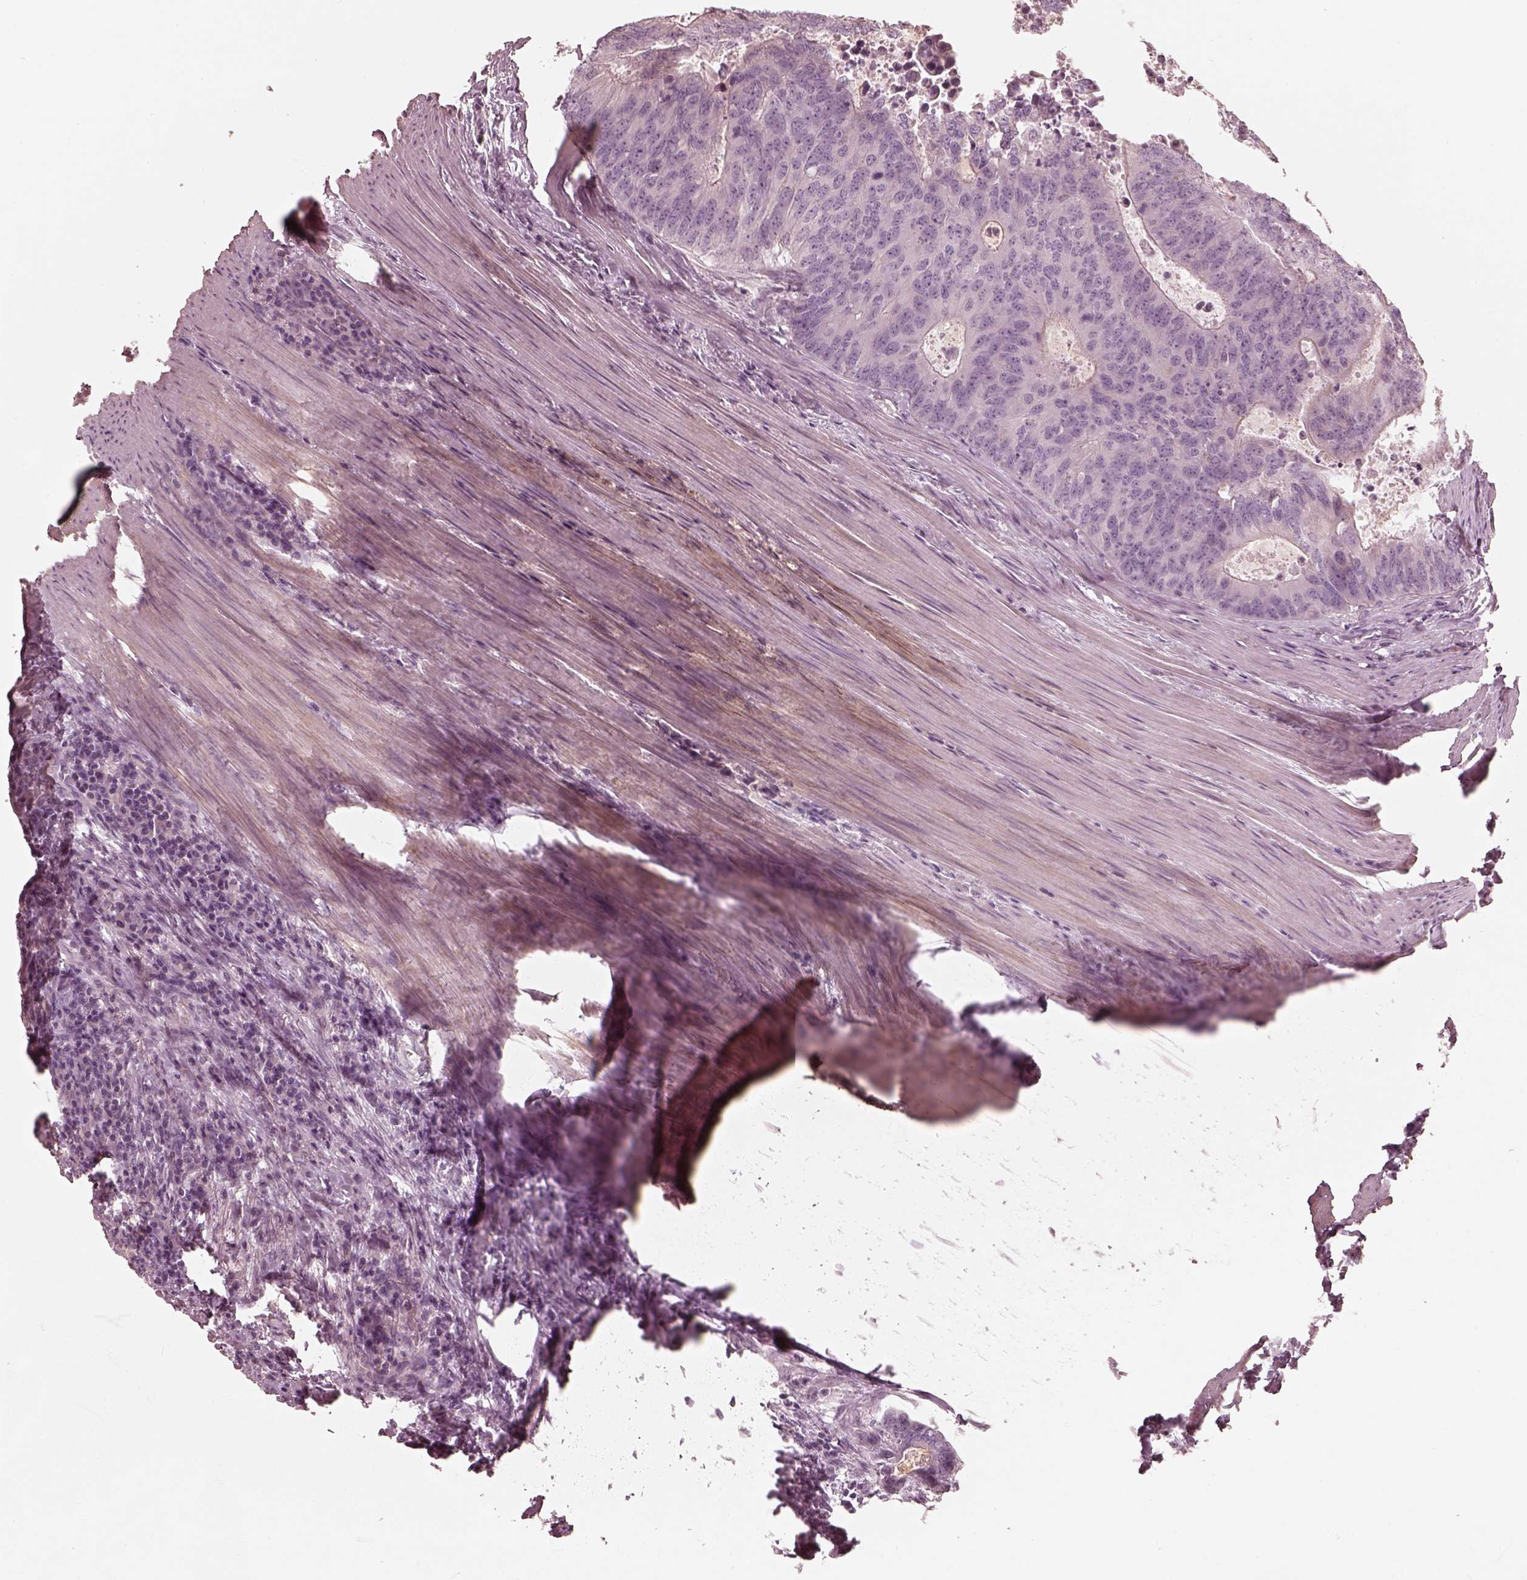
{"staining": {"intensity": "negative", "quantity": "none", "location": "none"}, "tissue": "colorectal cancer", "cell_type": "Tumor cells", "image_type": "cancer", "snomed": [{"axis": "morphology", "description": "Adenocarcinoma, NOS"}, {"axis": "topography", "description": "Colon"}], "caption": "IHC micrograph of neoplastic tissue: adenocarcinoma (colorectal) stained with DAB reveals no significant protein expression in tumor cells.", "gene": "SPATA24", "patient": {"sex": "male", "age": 67}}